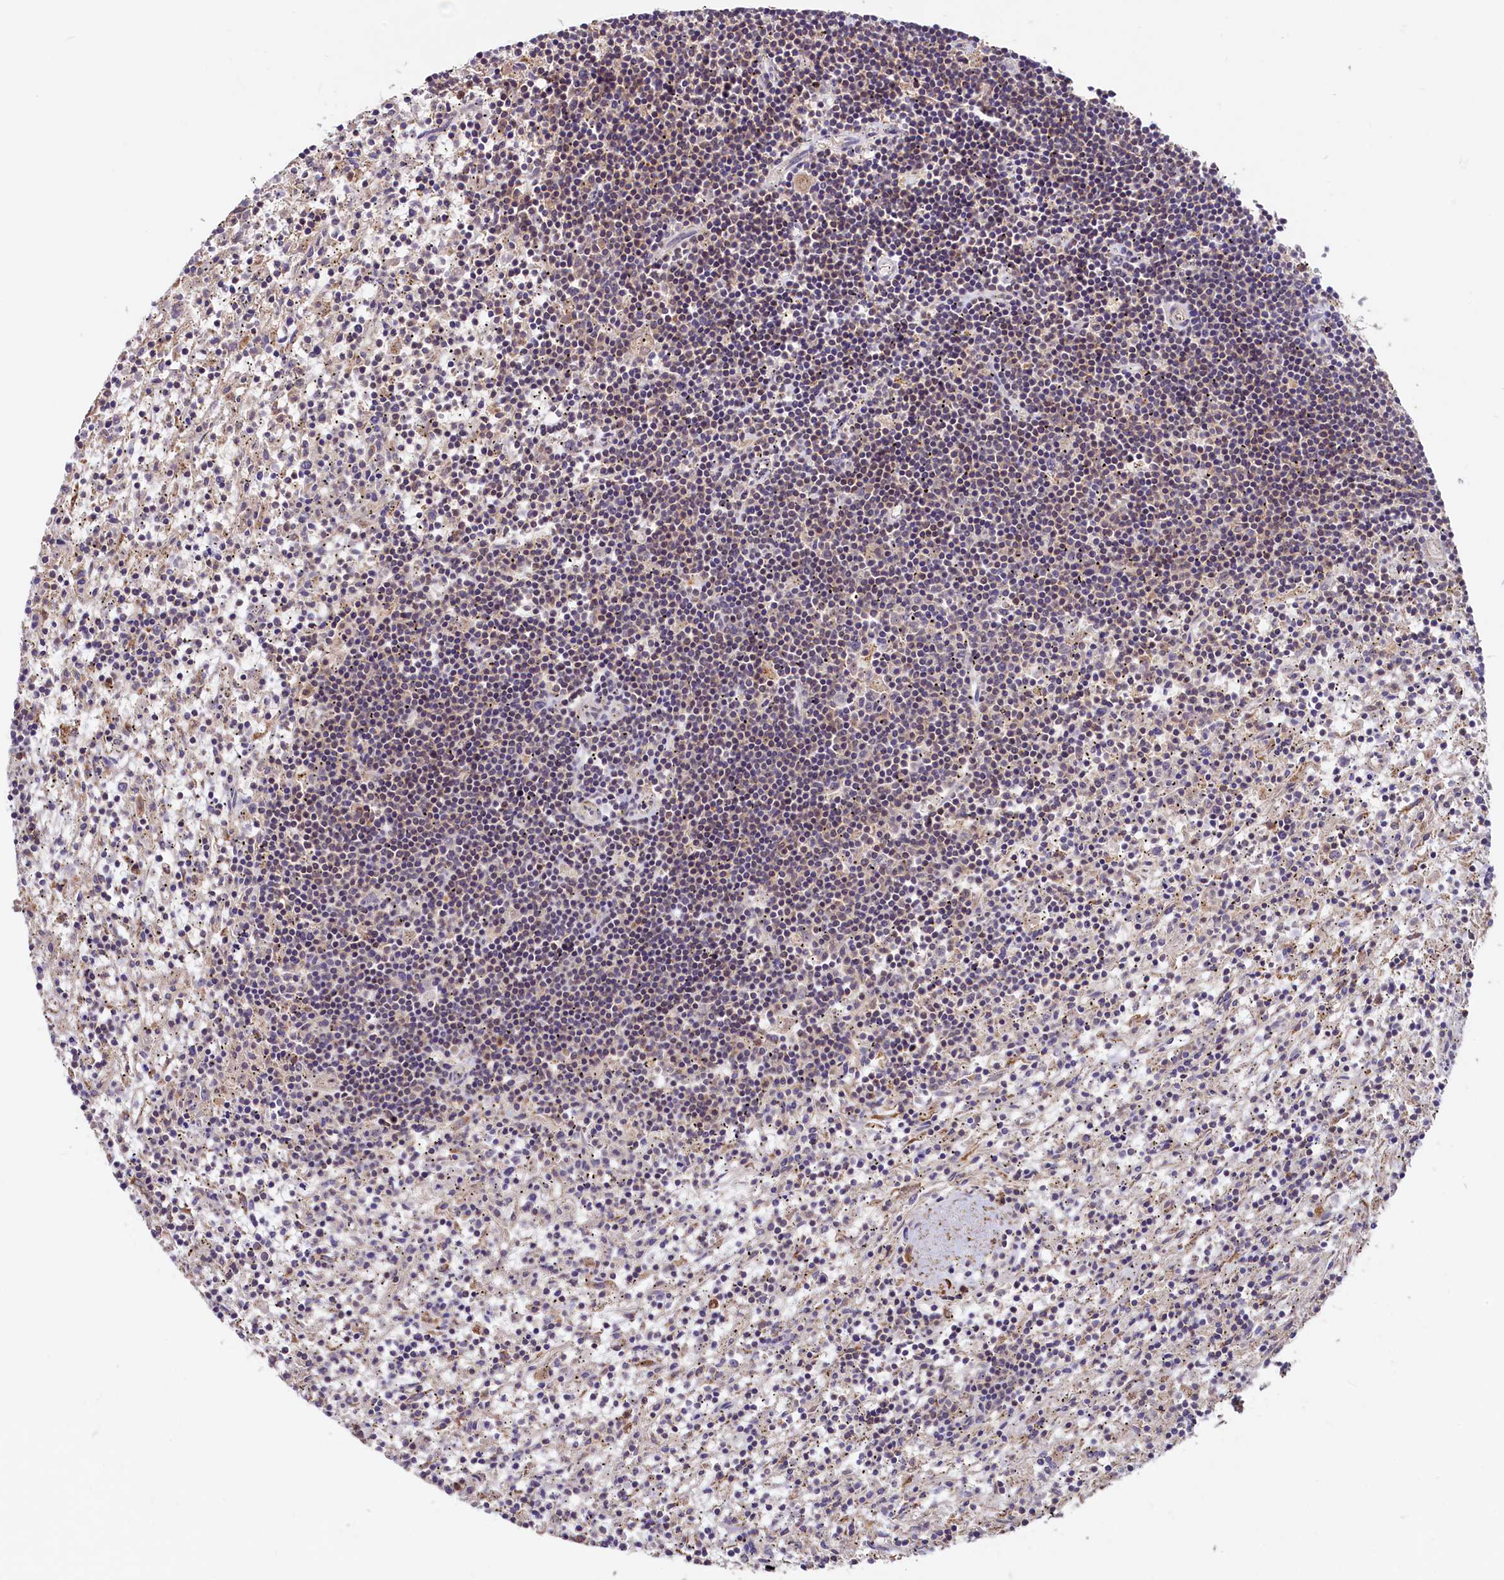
{"staining": {"intensity": "weak", "quantity": "25%-75%", "location": "cytoplasmic/membranous"}, "tissue": "lymphoma", "cell_type": "Tumor cells", "image_type": "cancer", "snomed": [{"axis": "morphology", "description": "Malignant lymphoma, non-Hodgkin's type, Low grade"}, {"axis": "topography", "description": "Spleen"}], "caption": "Protein staining of malignant lymphoma, non-Hodgkin's type (low-grade) tissue exhibits weak cytoplasmic/membranous positivity in about 25%-75% of tumor cells.", "gene": "CIAO3", "patient": {"sex": "male", "age": 76}}